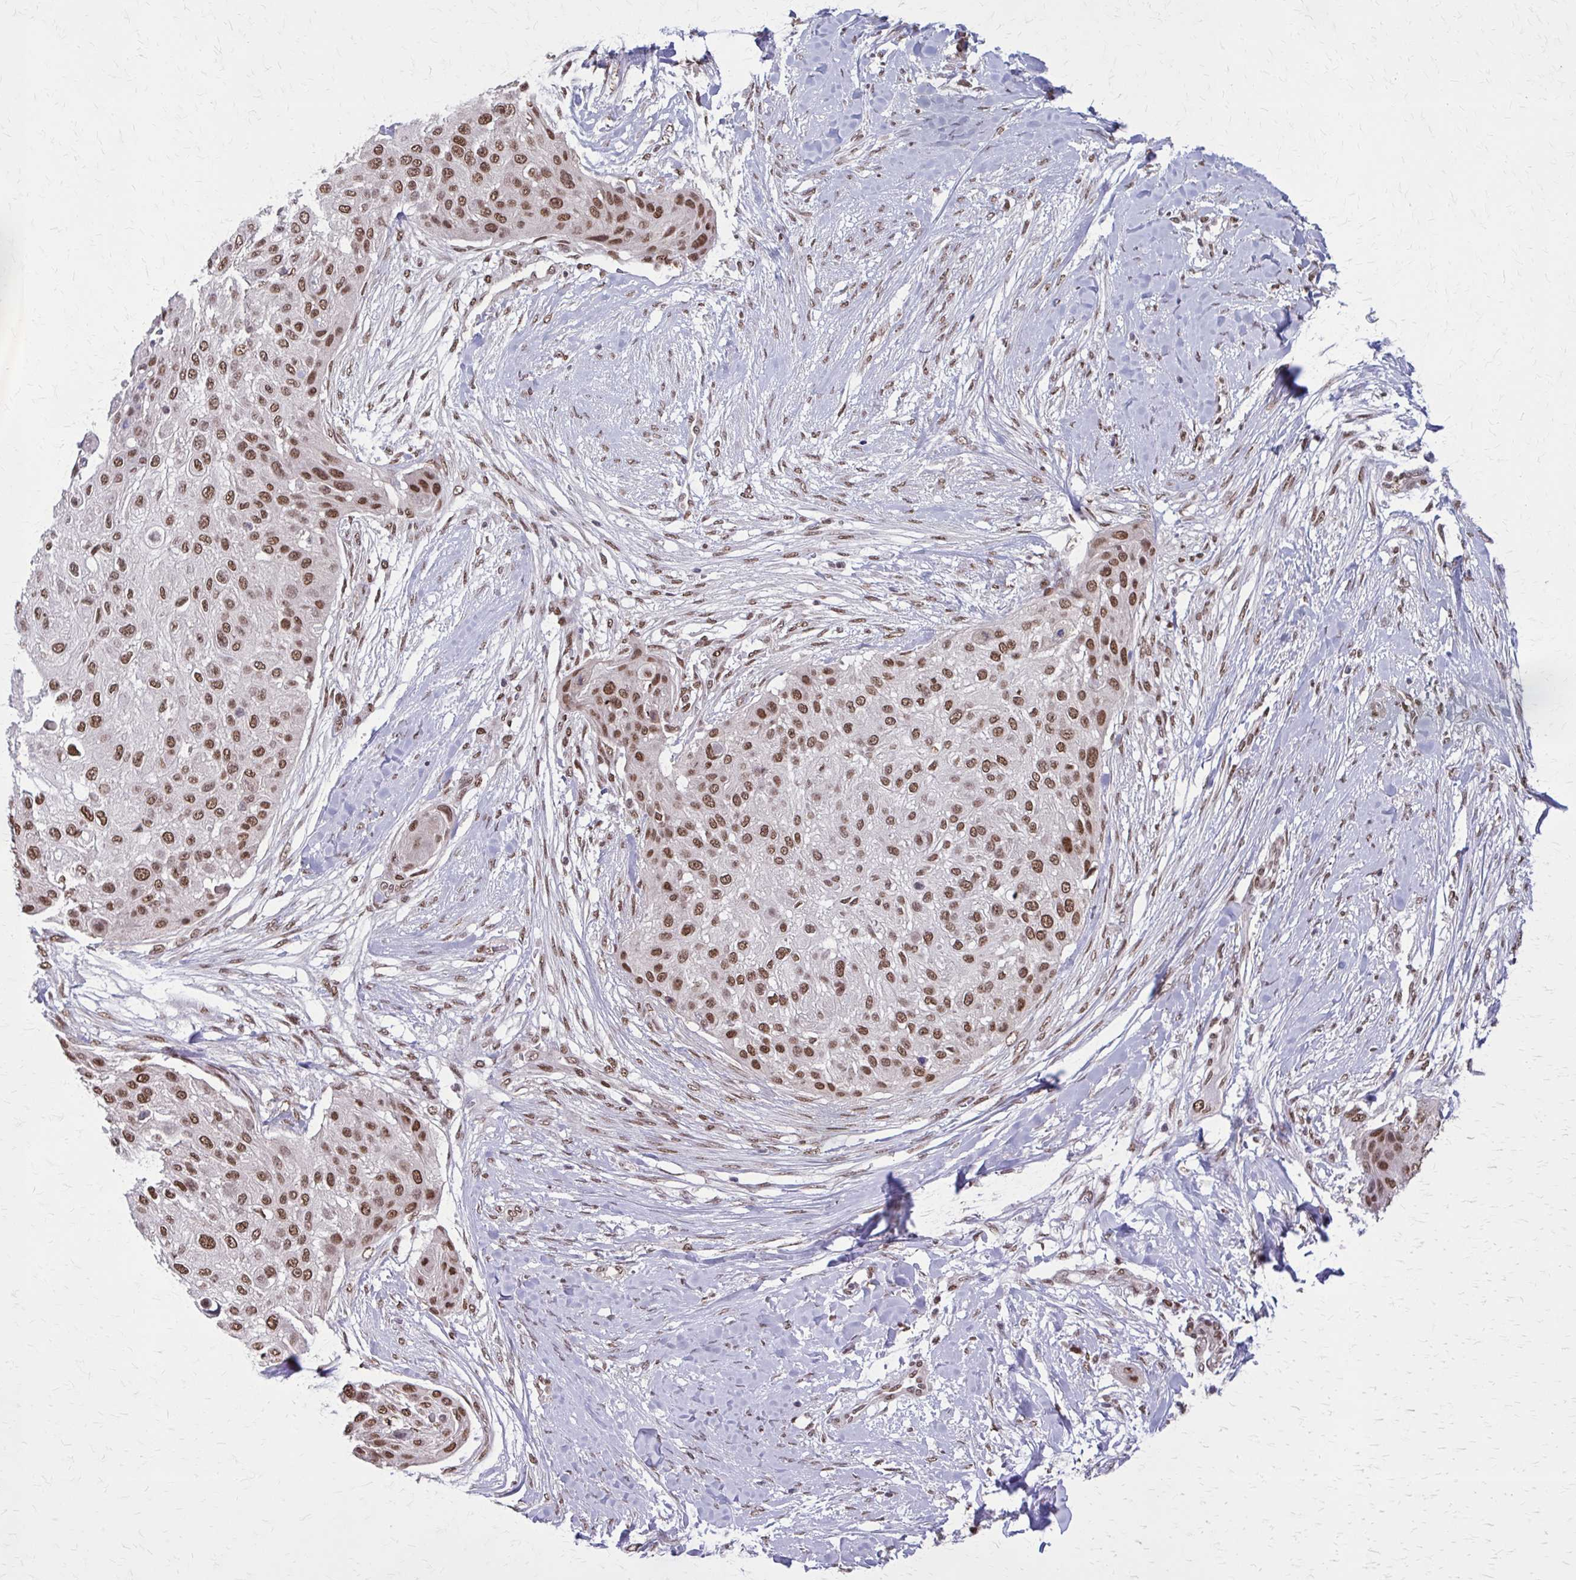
{"staining": {"intensity": "moderate", "quantity": ">75%", "location": "nuclear"}, "tissue": "skin cancer", "cell_type": "Tumor cells", "image_type": "cancer", "snomed": [{"axis": "morphology", "description": "Squamous cell carcinoma, NOS"}, {"axis": "topography", "description": "Skin"}], "caption": "Human skin cancer (squamous cell carcinoma) stained for a protein (brown) displays moderate nuclear positive staining in approximately >75% of tumor cells.", "gene": "TTF1", "patient": {"sex": "female", "age": 87}}